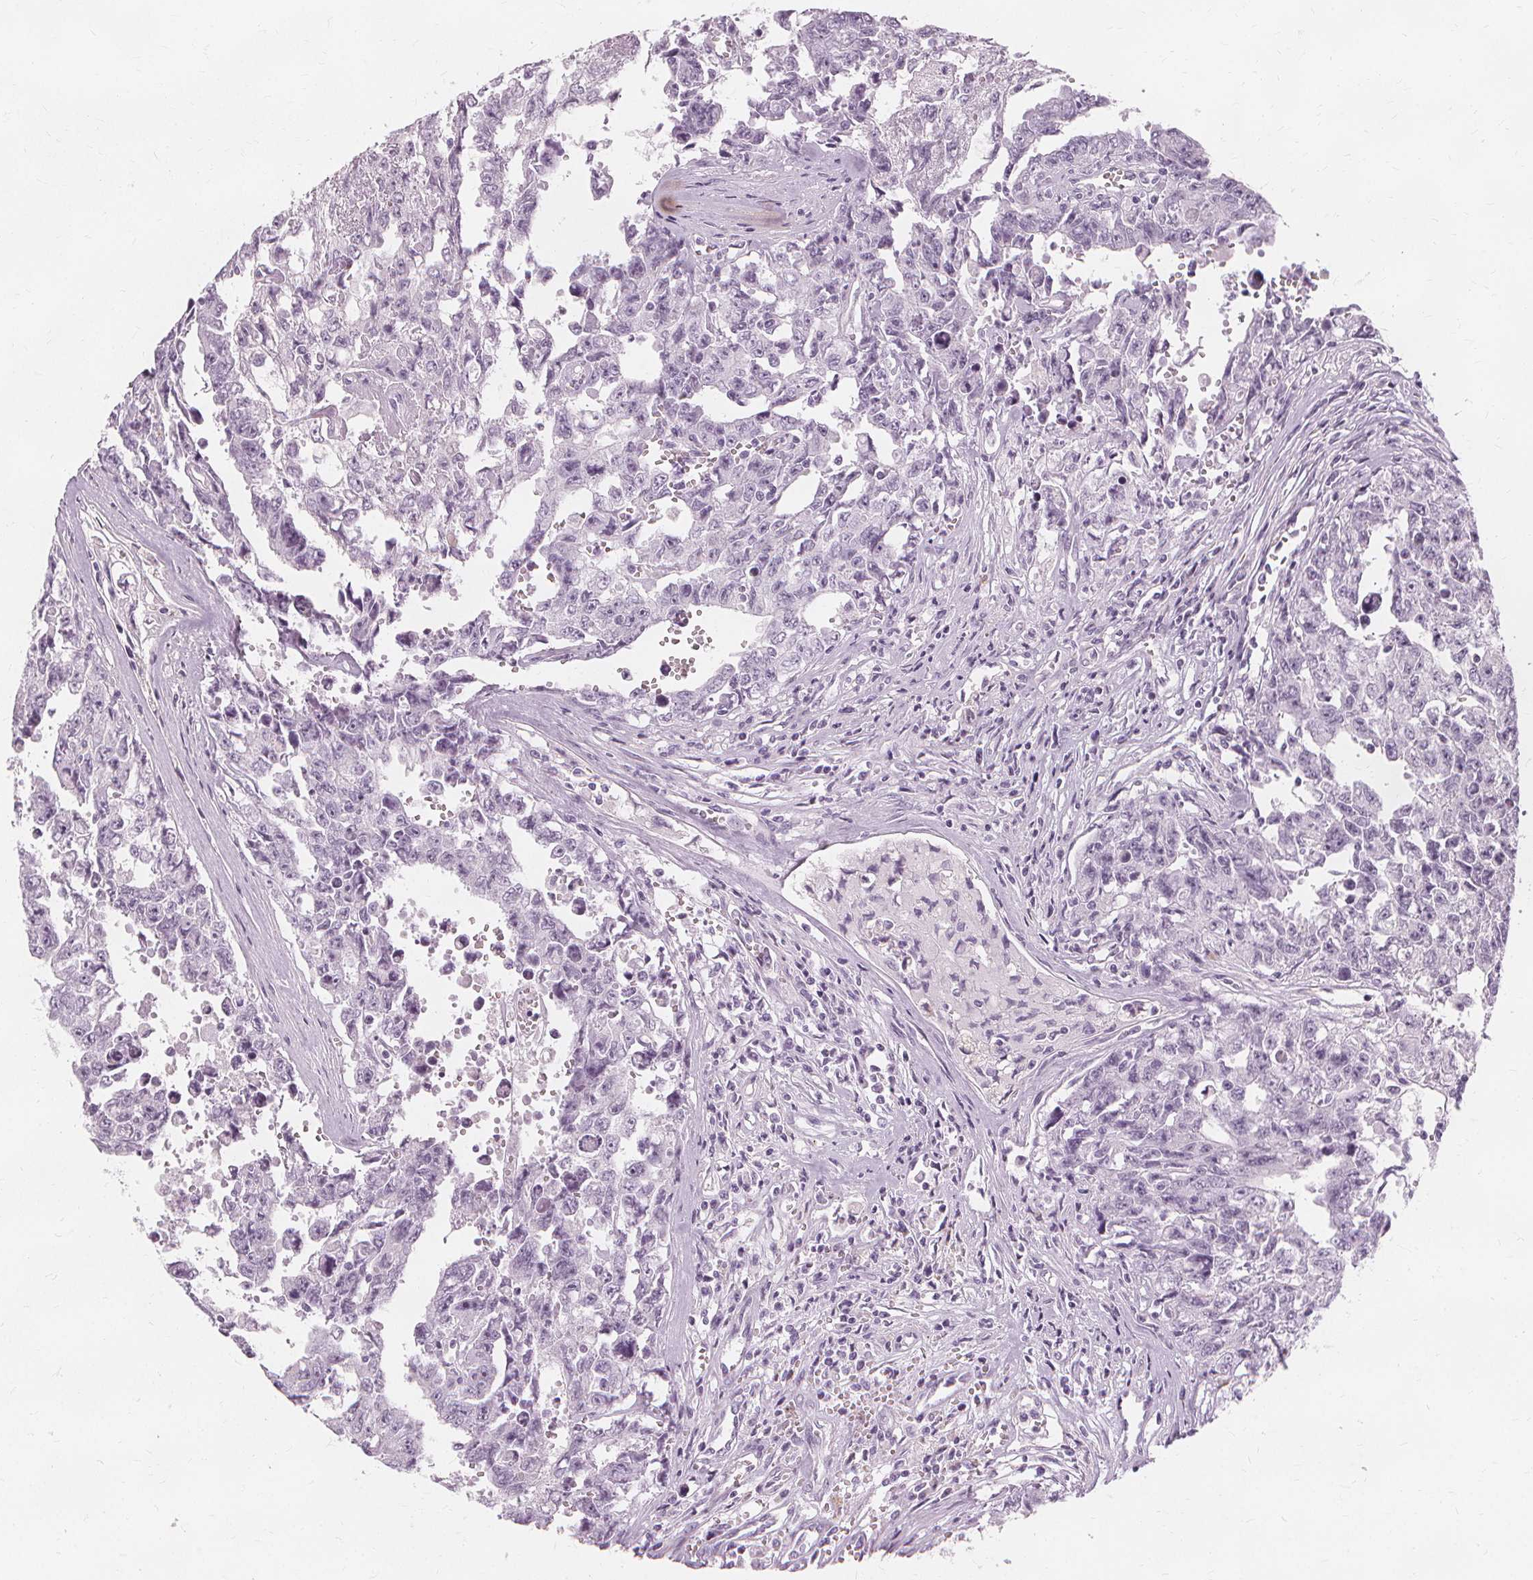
{"staining": {"intensity": "negative", "quantity": "none", "location": "none"}, "tissue": "testis cancer", "cell_type": "Tumor cells", "image_type": "cancer", "snomed": [{"axis": "morphology", "description": "Carcinoma, Embryonal, NOS"}, {"axis": "topography", "description": "Testis"}], "caption": "Image shows no protein staining in tumor cells of testis embryonal carcinoma tissue.", "gene": "TFF1", "patient": {"sex": "male", "age": 24}}